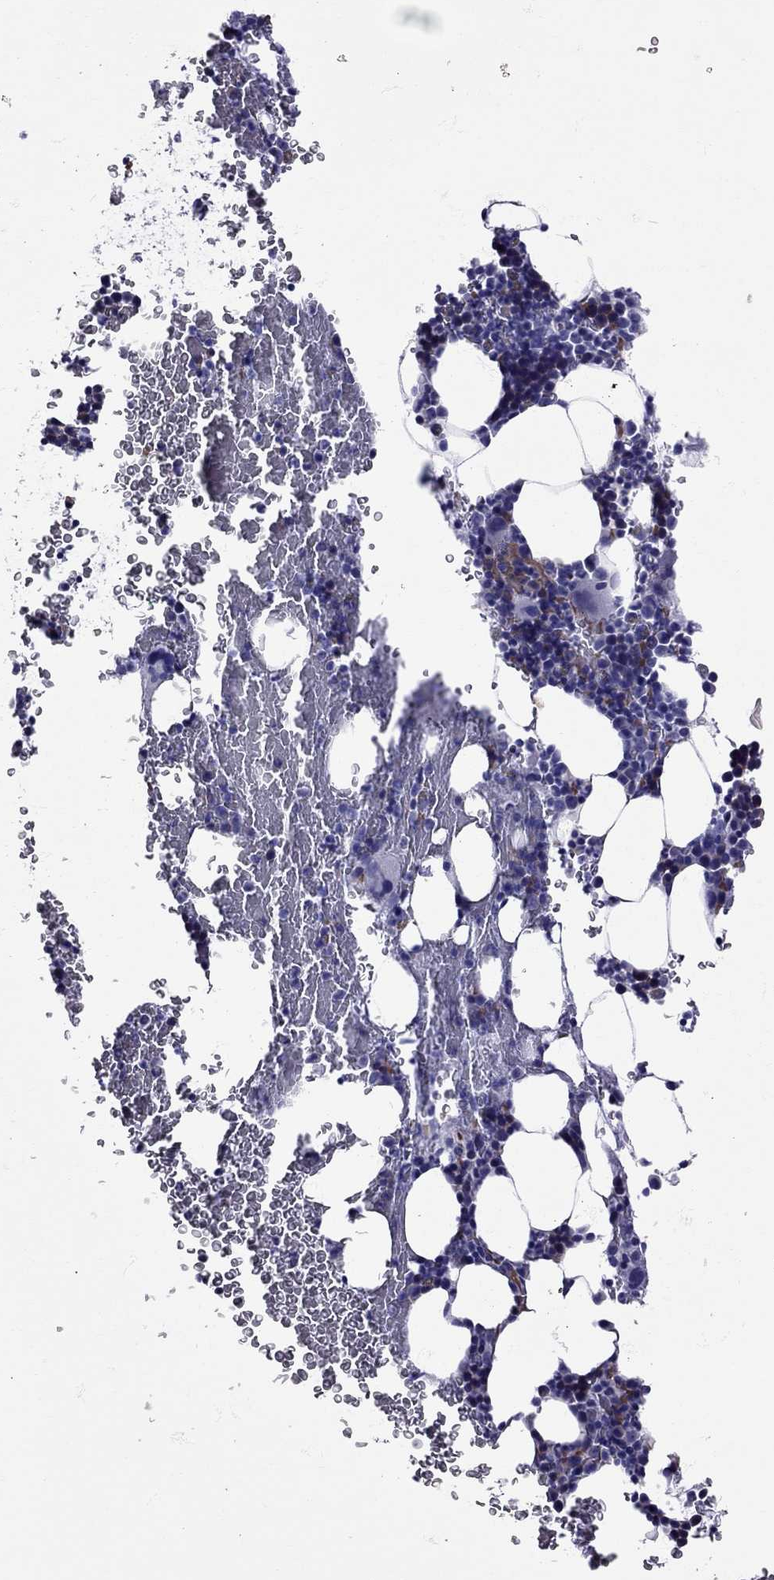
{"staining": {"intensity": "moderate", "quantity": "<25%", "location": "cytoplasmic/membranous"}, "tissue": "bone marrow", "cell_type": "Hematopoietic cells", "image_type": "normal", "snomed": [{"axis": "morphology", "description": "Normal tissue, NOS"}, {"axis": "topography", "description": "Bone marrow"}], "caption": "High-magnification brightfield microscopy of unremarkable bone marrow stained with DAB (3,3'-diaminobenzidine) (brown) and counterstained with hematoxylin (blue). hematopoietic cells exhibit moderate cytoplasmic/membranous positivity is appreciated in about<25% of cells.", "gene": "TBR1", "patient": {"sex": "male", "age": 64}}